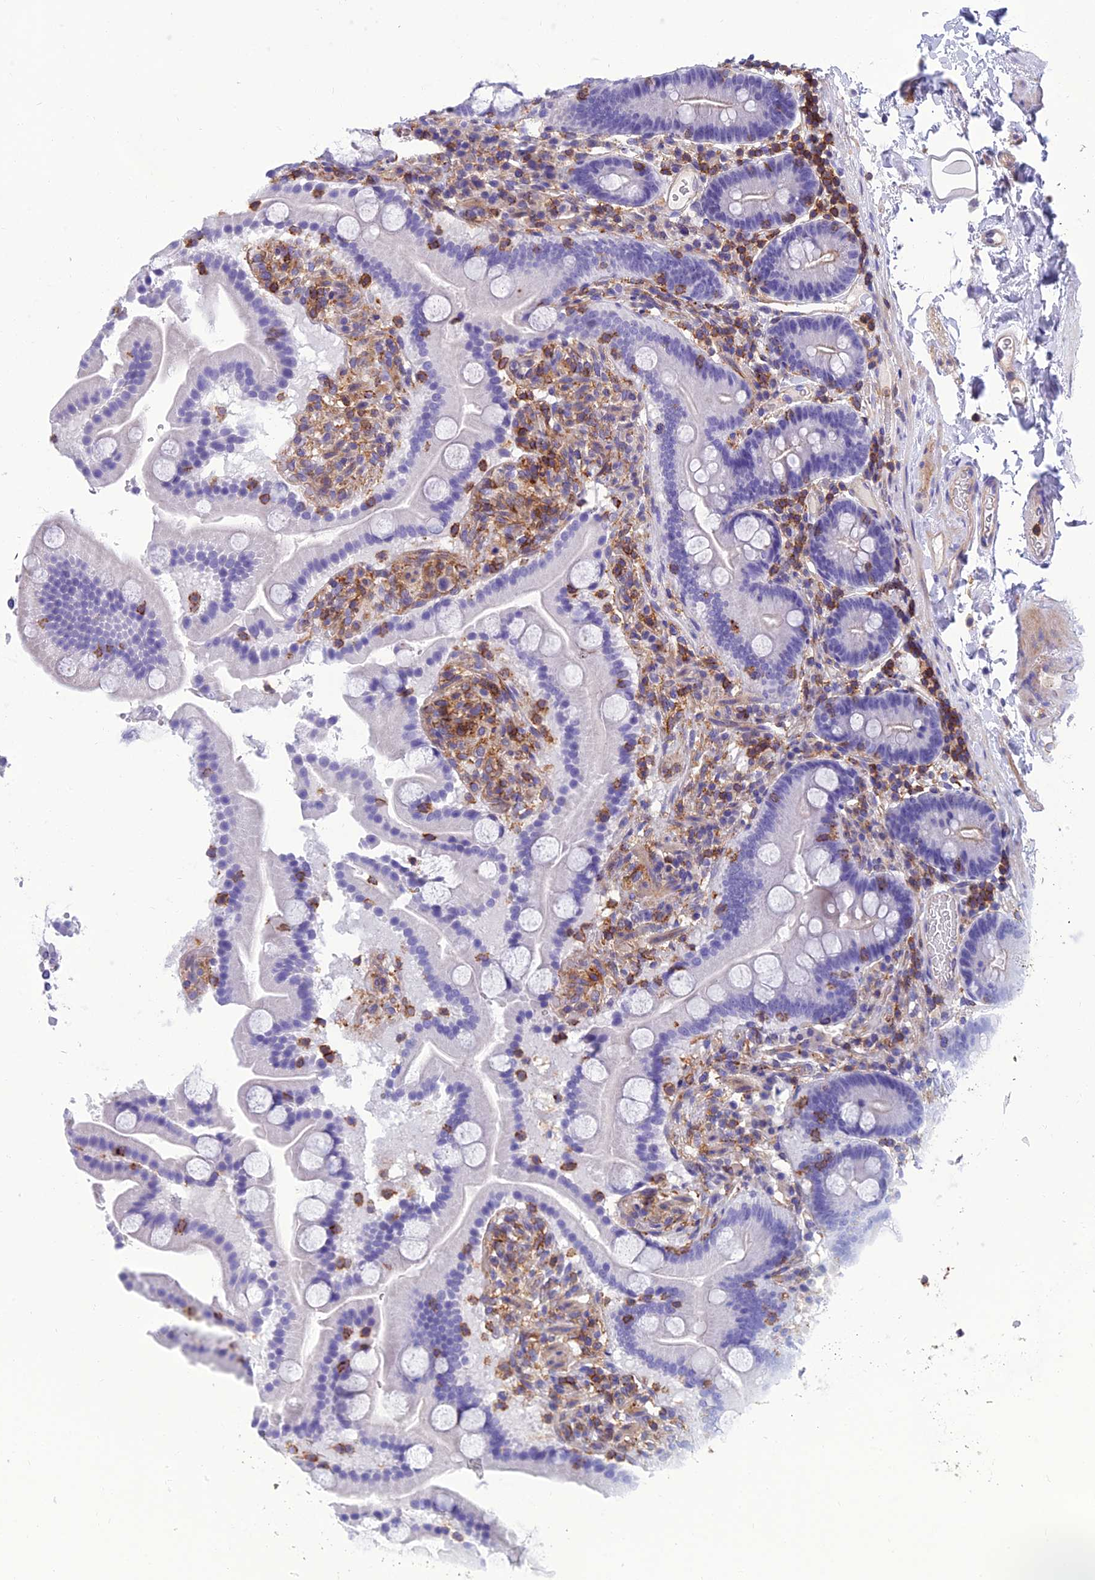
{"staining": {"intensity": "weak", "quantity": "<25%", "location": "cytoplasmic/membranous"}, "tissue": "duodenum", "cell_type": "Glandular cells", "image_type": "normal", "snomed": [{"axis": "morphology", "description": "Normal tissue, NOS"}, {"axis": "topography", "description": "Duodenum"}], "caption": "High magnification brightfield microscopy of benign duodenum stained with DAB (3,3'-diaminobenzidine) (brown) and counterstained with hematoxylin (blue): glandular cells show no significant expression. (Stains: DAB IHC with hematoxylin counter stain, Microscopy: brightfield microscopy at high magnification).", "gene": "PPP1R18", "patient": {"sex": "male", "age": 55}}